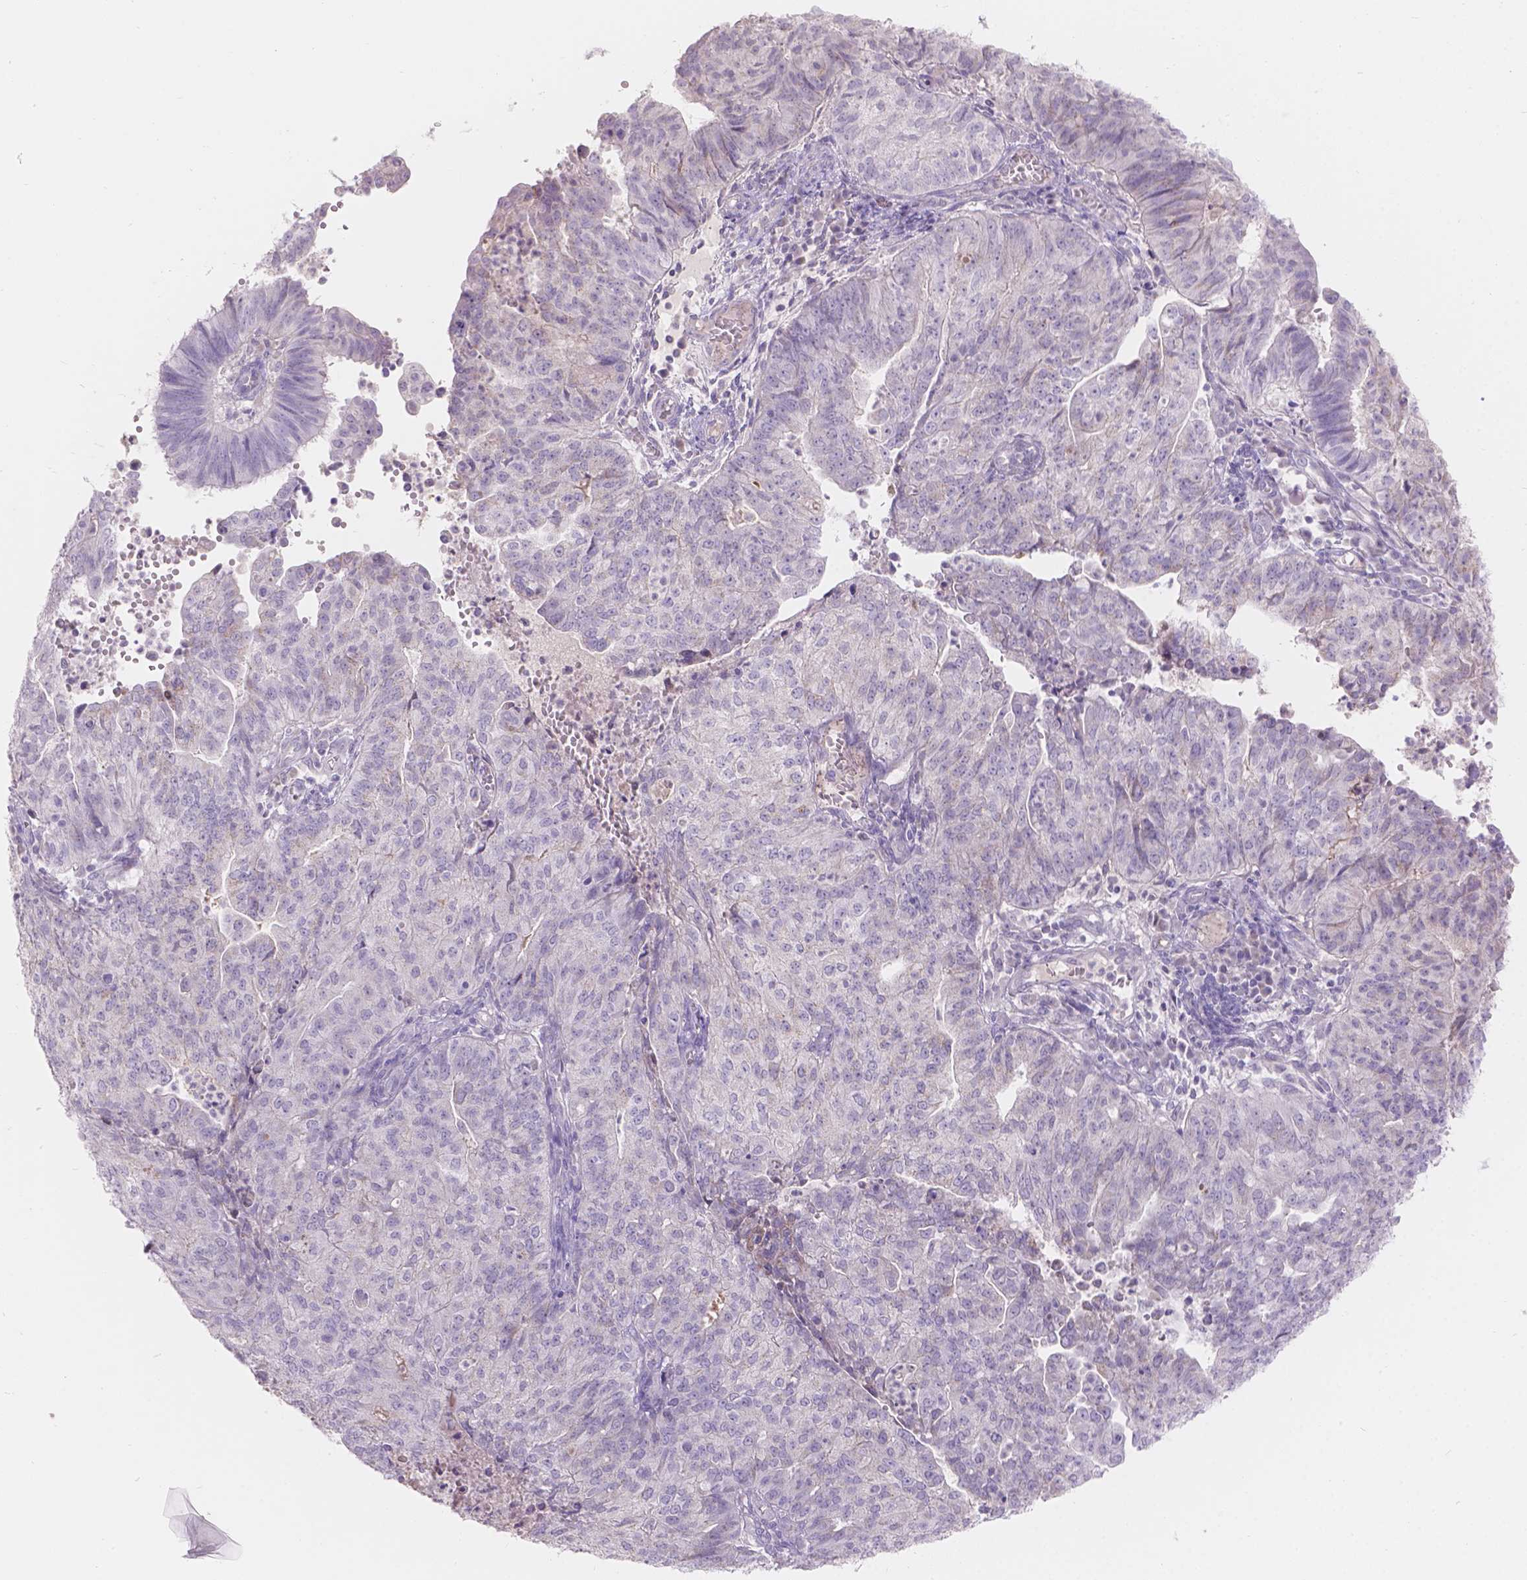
{"staining": {"intensity": "negative", "quantity": "none", "location": "none"}, "tissue": "endometrial cancer", "cell_type": "Tumor cells", "image_type": "cancer", "snomed": [{"axis": "morphology", "description": "Adenocarcinoma, NOS"}, {"axis": "topography", "description": "Endometrium"}], "caption": "The immunohistochemistry photomicrograph has no significant expression in tumor cells of endometrial adenocarcinoma tissue.", "gene": "HTN3", "patient": {"sex": "female", "age": 82}}